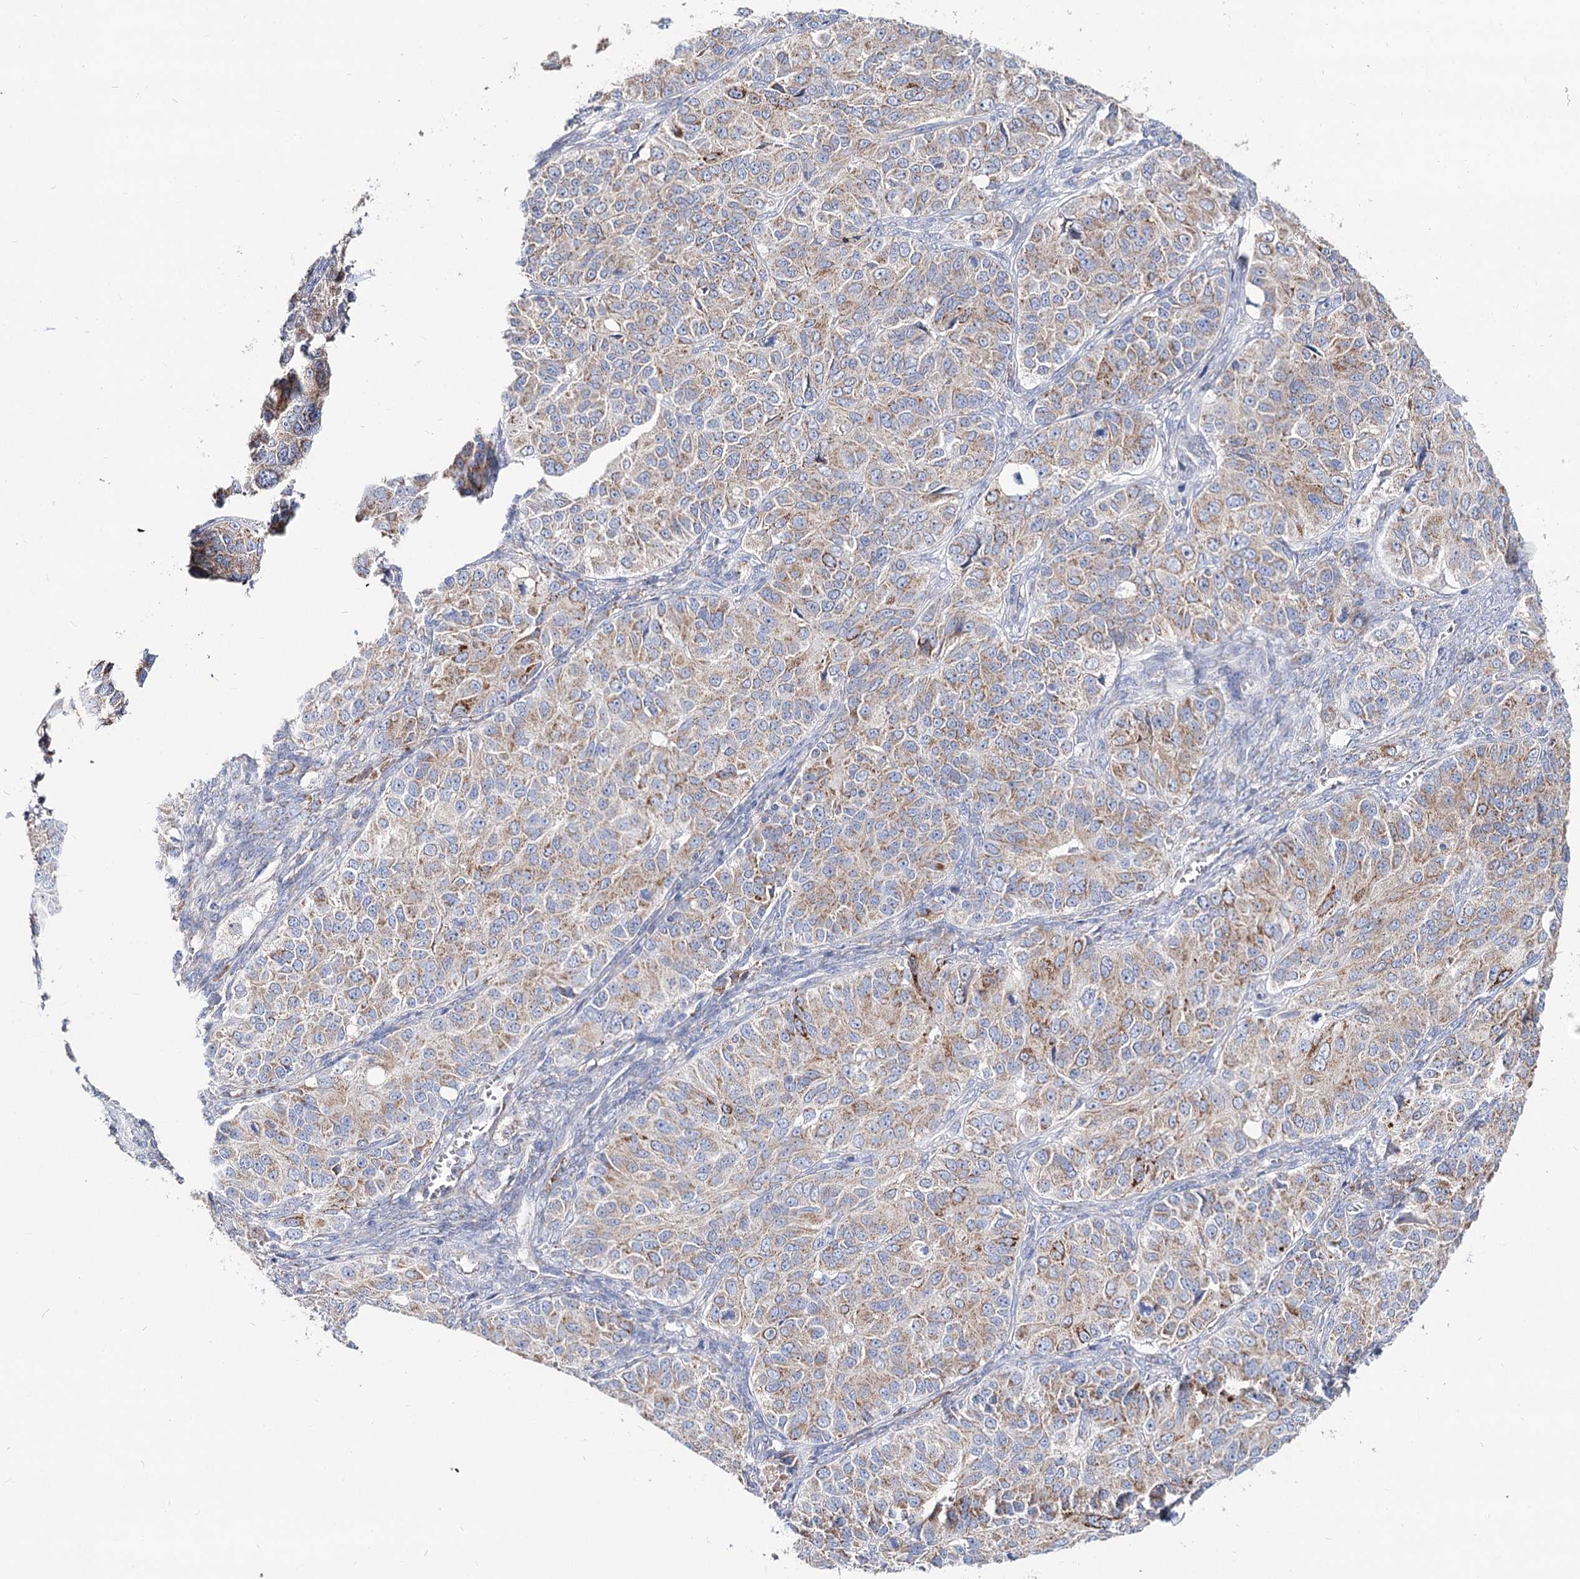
{"staining": {"intensity": "weak", "quantity": ">75%", "location": "cytoplasmic/membranous"}, "tissue": "ovarian cancer", "cell_type": "Tumor cells", "image_type": "cancer", "snomed": [{"axis": "morphology", "description": "Carcinoma, endometroid"}, {"axis": "topography", "description": "Ovary"}], "caption": "Ovarian cancer (endometroid carcinoma) stained with a brown dye displays weak cytoplasmic/membranous positive expression in approximately >75% of tumor cells.", "gene": "MCCC2", "patient": {"sex": "female", "age": 51}}